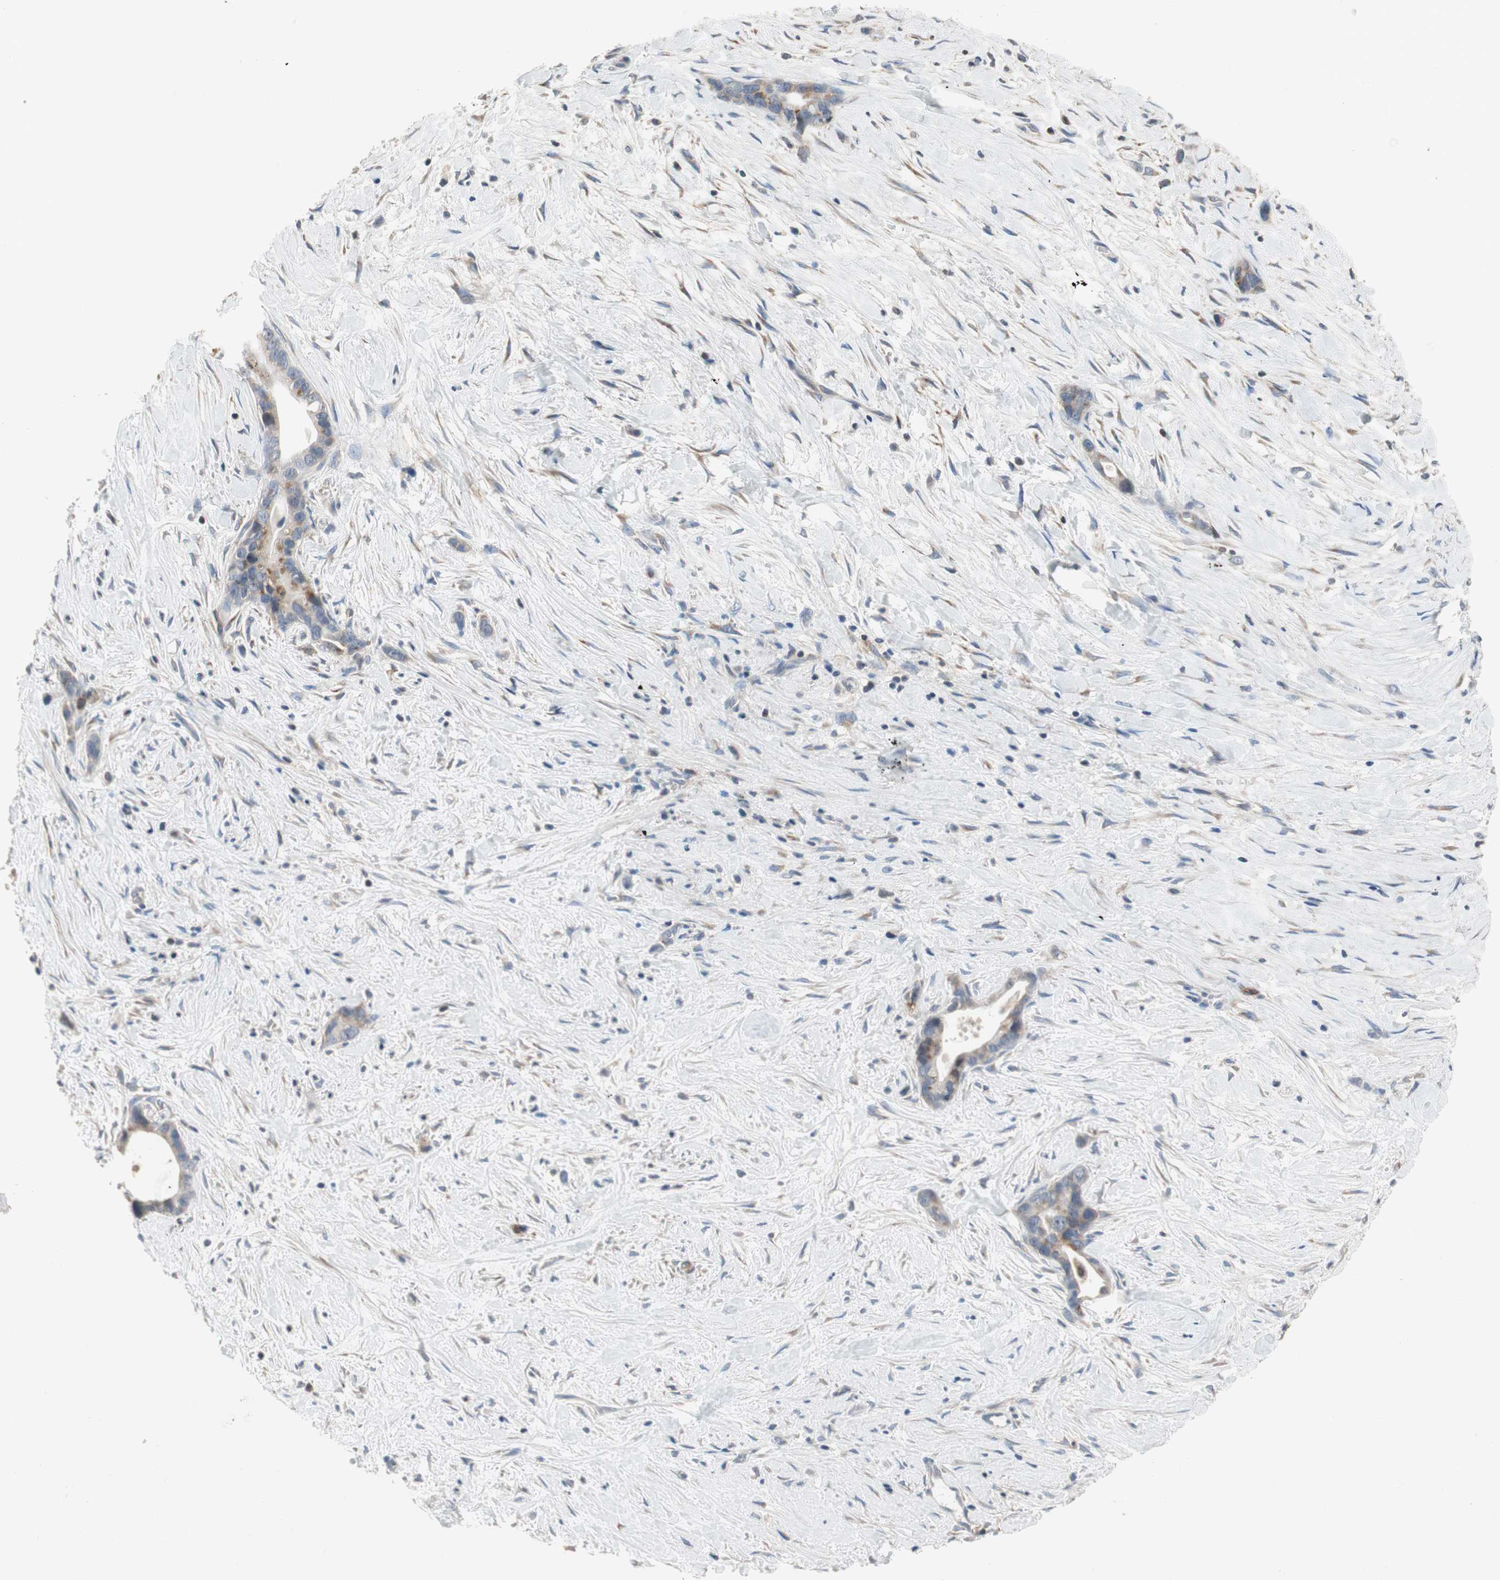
{"staining": {"intensity": "weak", "quantity": "<25%", "location": "cytoplasmic/membranous"}, "tissue": "liver cancer", "cell_type": "Tumor cells", "image_type": "cancer", "snomed": [{"axis": "morphology", "description": "Cholangiocarcinoma"}, {"axis": "topography", "description": "Liver"}], "caption": "DAB immunohistochemical staining of liver cancer demonstrates no significant positivity in tumor cells.", "gene": "ALPL", "patient": {"sex": "female", "age": 55}}